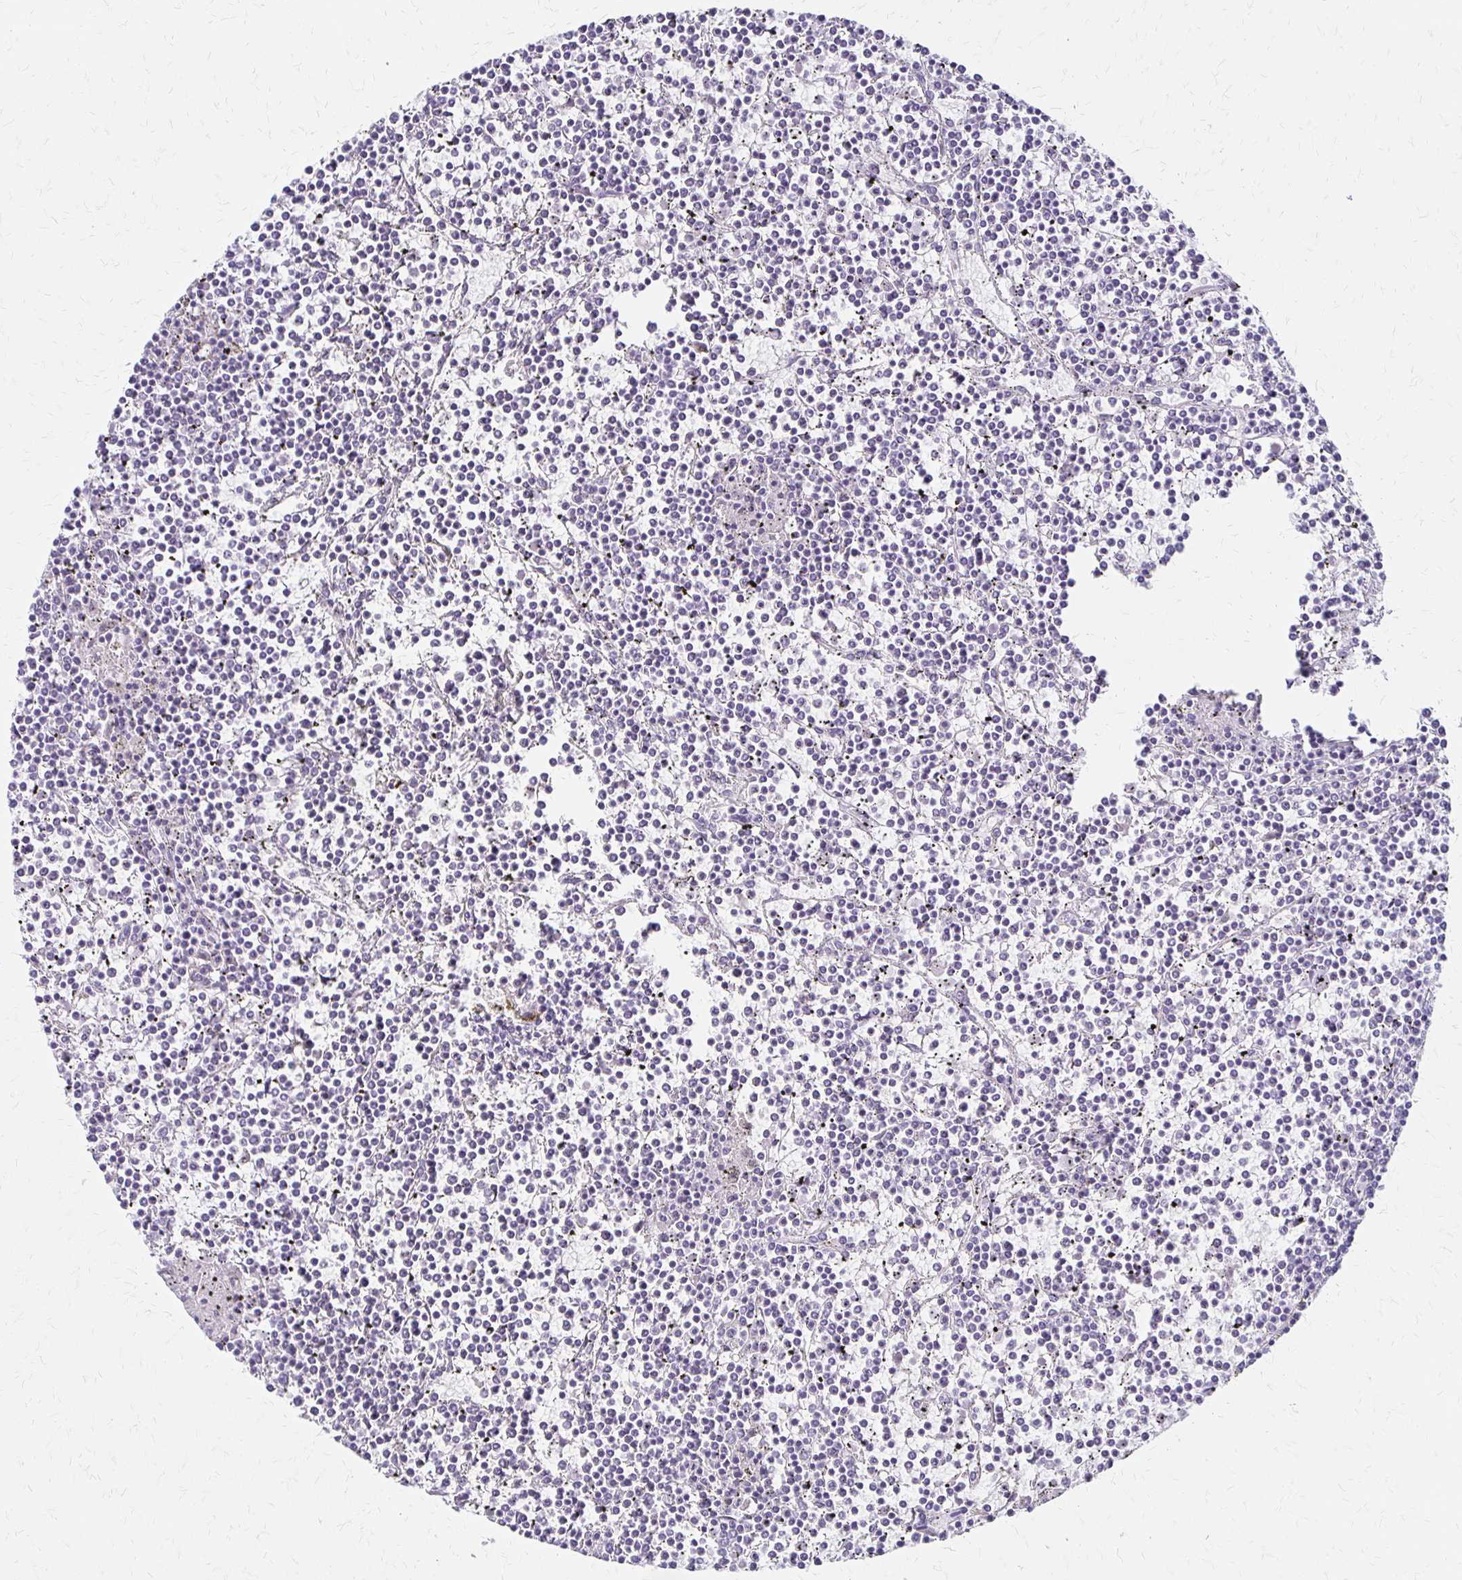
{"staining": {"intensity": "negative", "quantity": "none", "location": "none"}, "tissue": "lymphoma", "cell_type": "Tumor cells", "image_type": "cancer", "snomed": [{"axis": "morphology", "description": "Malignant lymphoma, non-Hodgkin's type, Low grade"}, {"axis": "topography", "description": "Spleen"}], "caption": "Immunohistochemical staining of human malignant lymphoma, non-Hodgkin's type (low-grade) demonstrates no significant expression in tumor cells.", "gene": "IVL", "patient": {"sex": "female", "age": 19}}